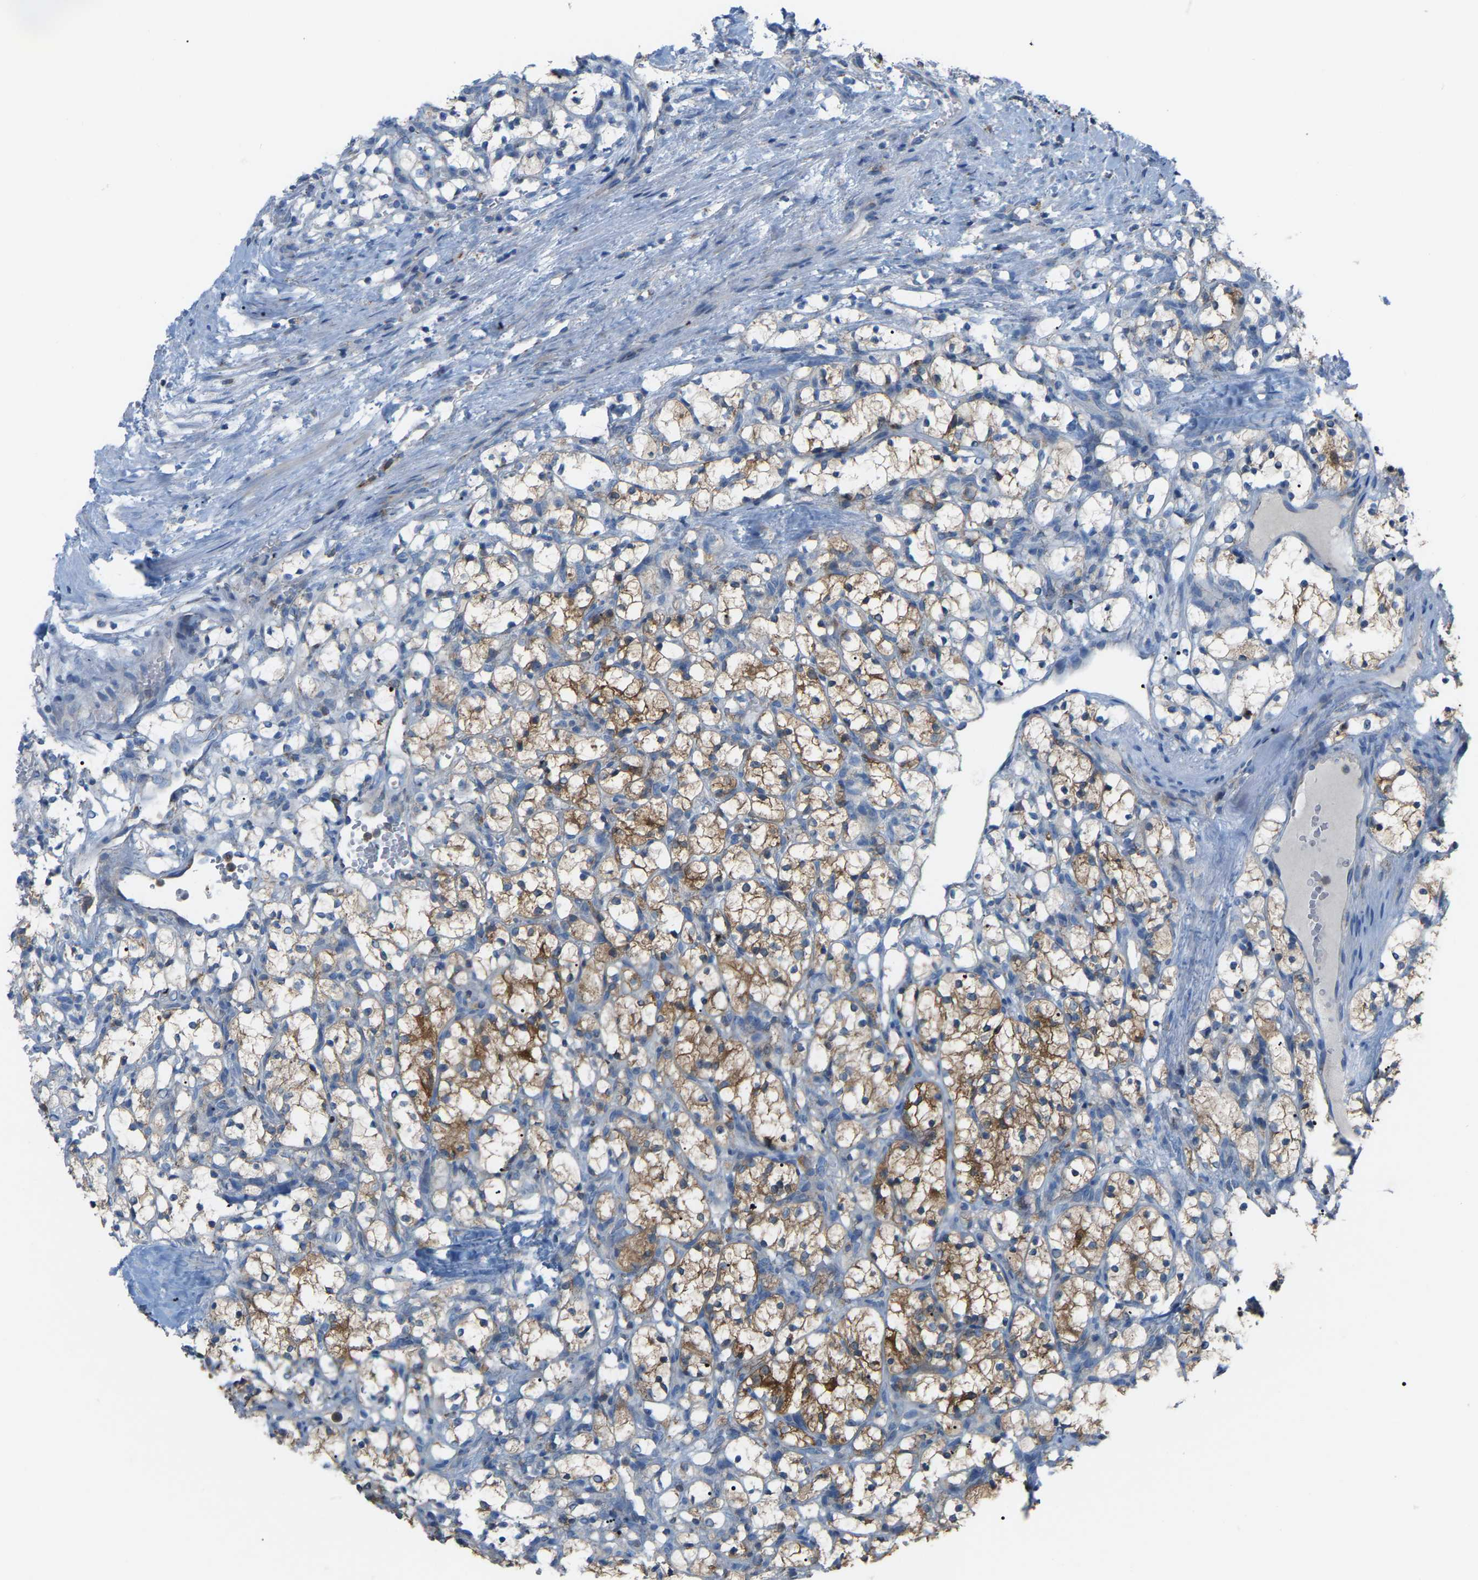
{"staining": {"intensity": "moderate", "quantity": "25%-75%", "location": "cytoplasmic/membranous"}, "tissue": "renal cancer", "cell_type": "Tumor cells", "image_type": "cancer", "snomed": [{"axis": "morphology", "description": "Adenocarcinoma, NOS"}, {"axis": "topography", "description": "Kidney"}], "caption": "This histopathology image exhibits renal adenocarcinoma stained with immunohistochemistry (IHC) to label a protein in brown. The cytoplasmic/membranous of tumor cells show moderate positivity for the protein. Nuclei are counter-stained blue.", "gene": "CROT", "patient": {"sex": "female", "age": 69}}